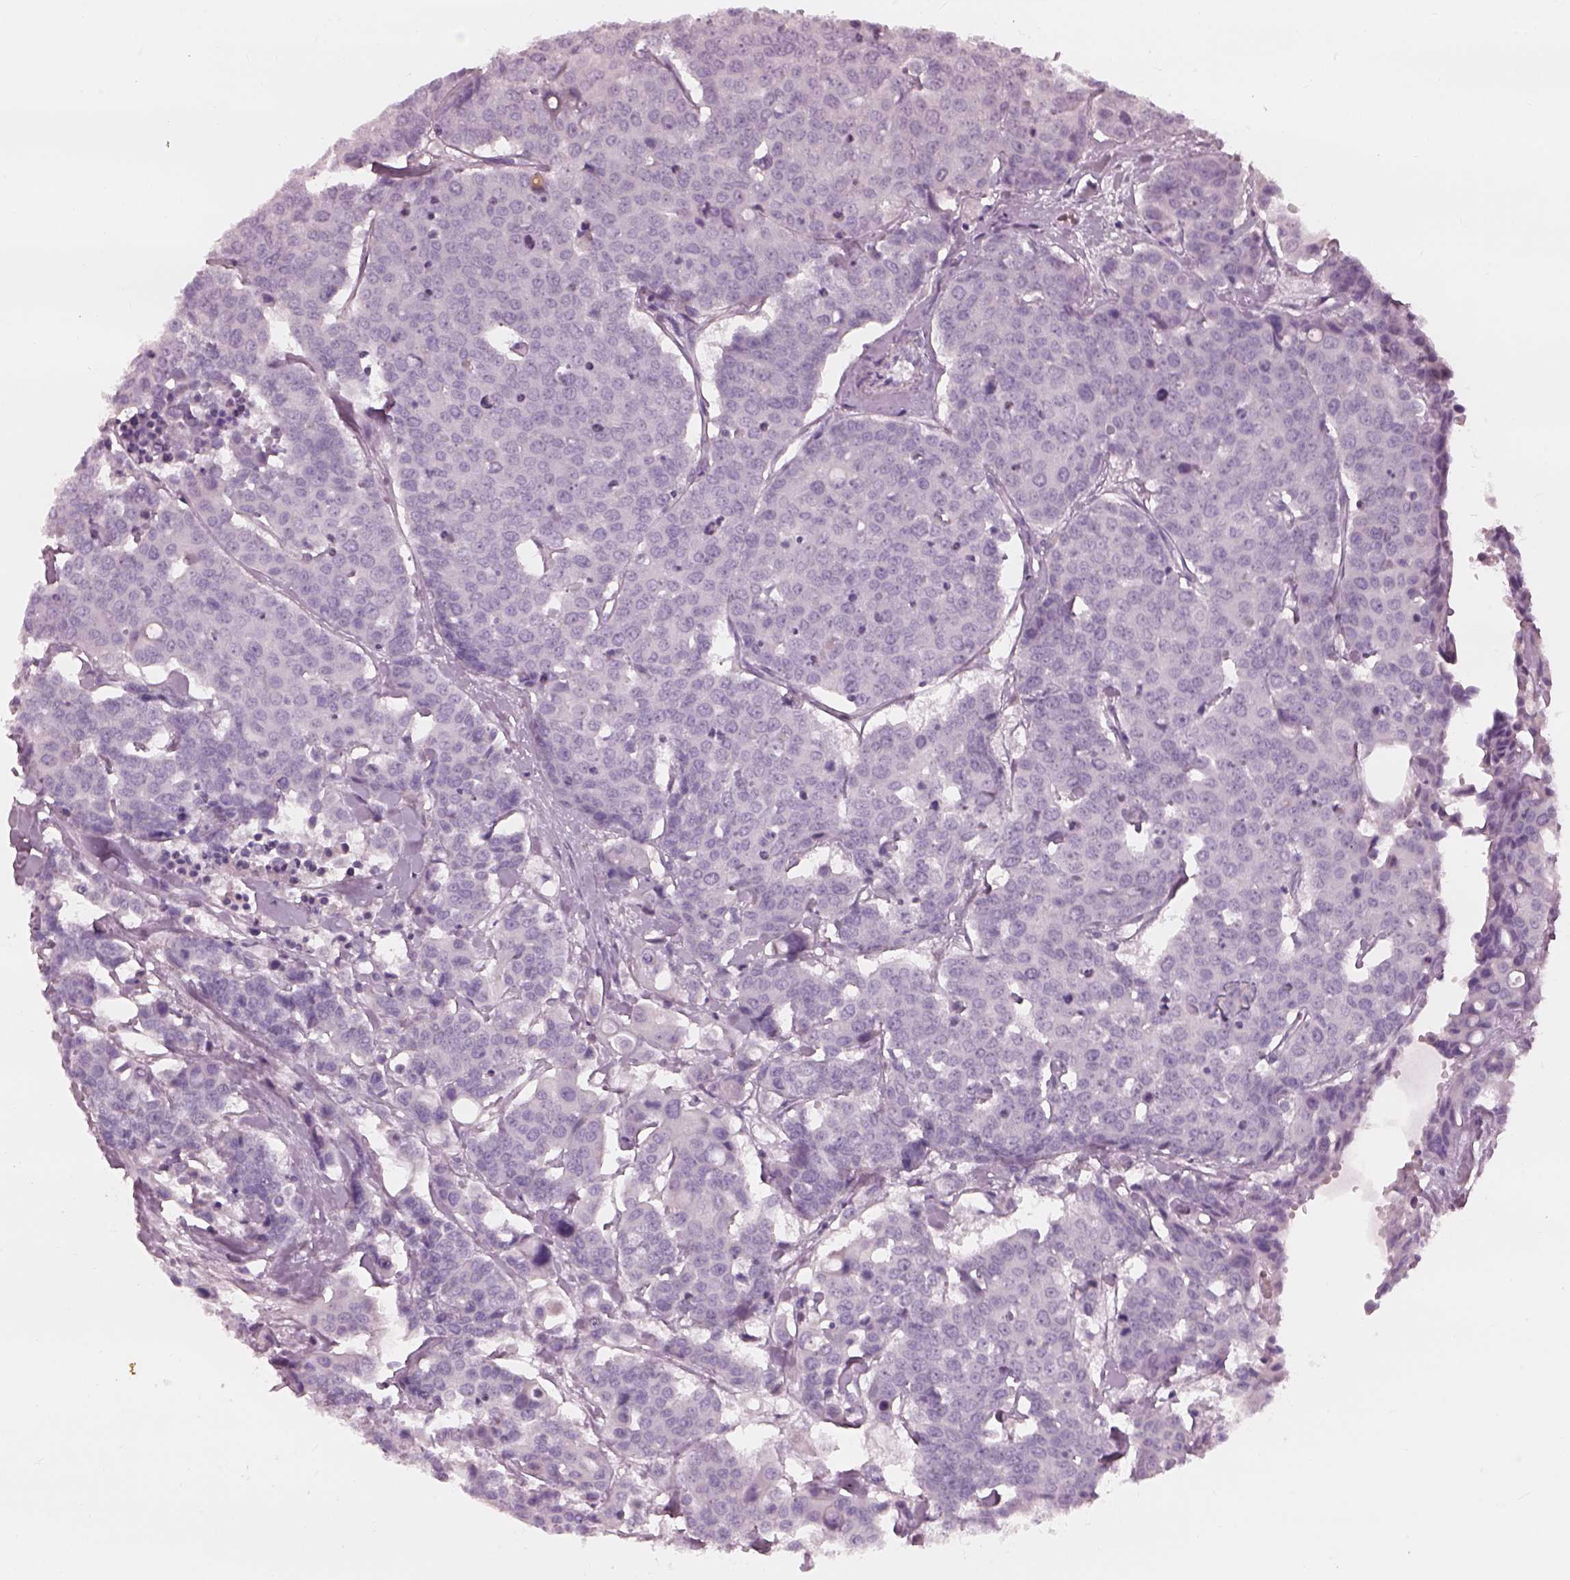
{"staining": {"intensity": "negative", "quantity": "none", "location": "none"}, "tissue": "carcinoid", "cell_type": "Tumor cells", "image_type": "cancer", "snomed": [{"axis": "morphology", "description": "Carcinoid, malignant, NOS"}, {"axis": "topography", "description": "Colon"}], "caption": "Tumor cells show no significant protein expression in carcinoid.", "gene": "RSPH9", "patient": {"sex": "male", "age": 81}}